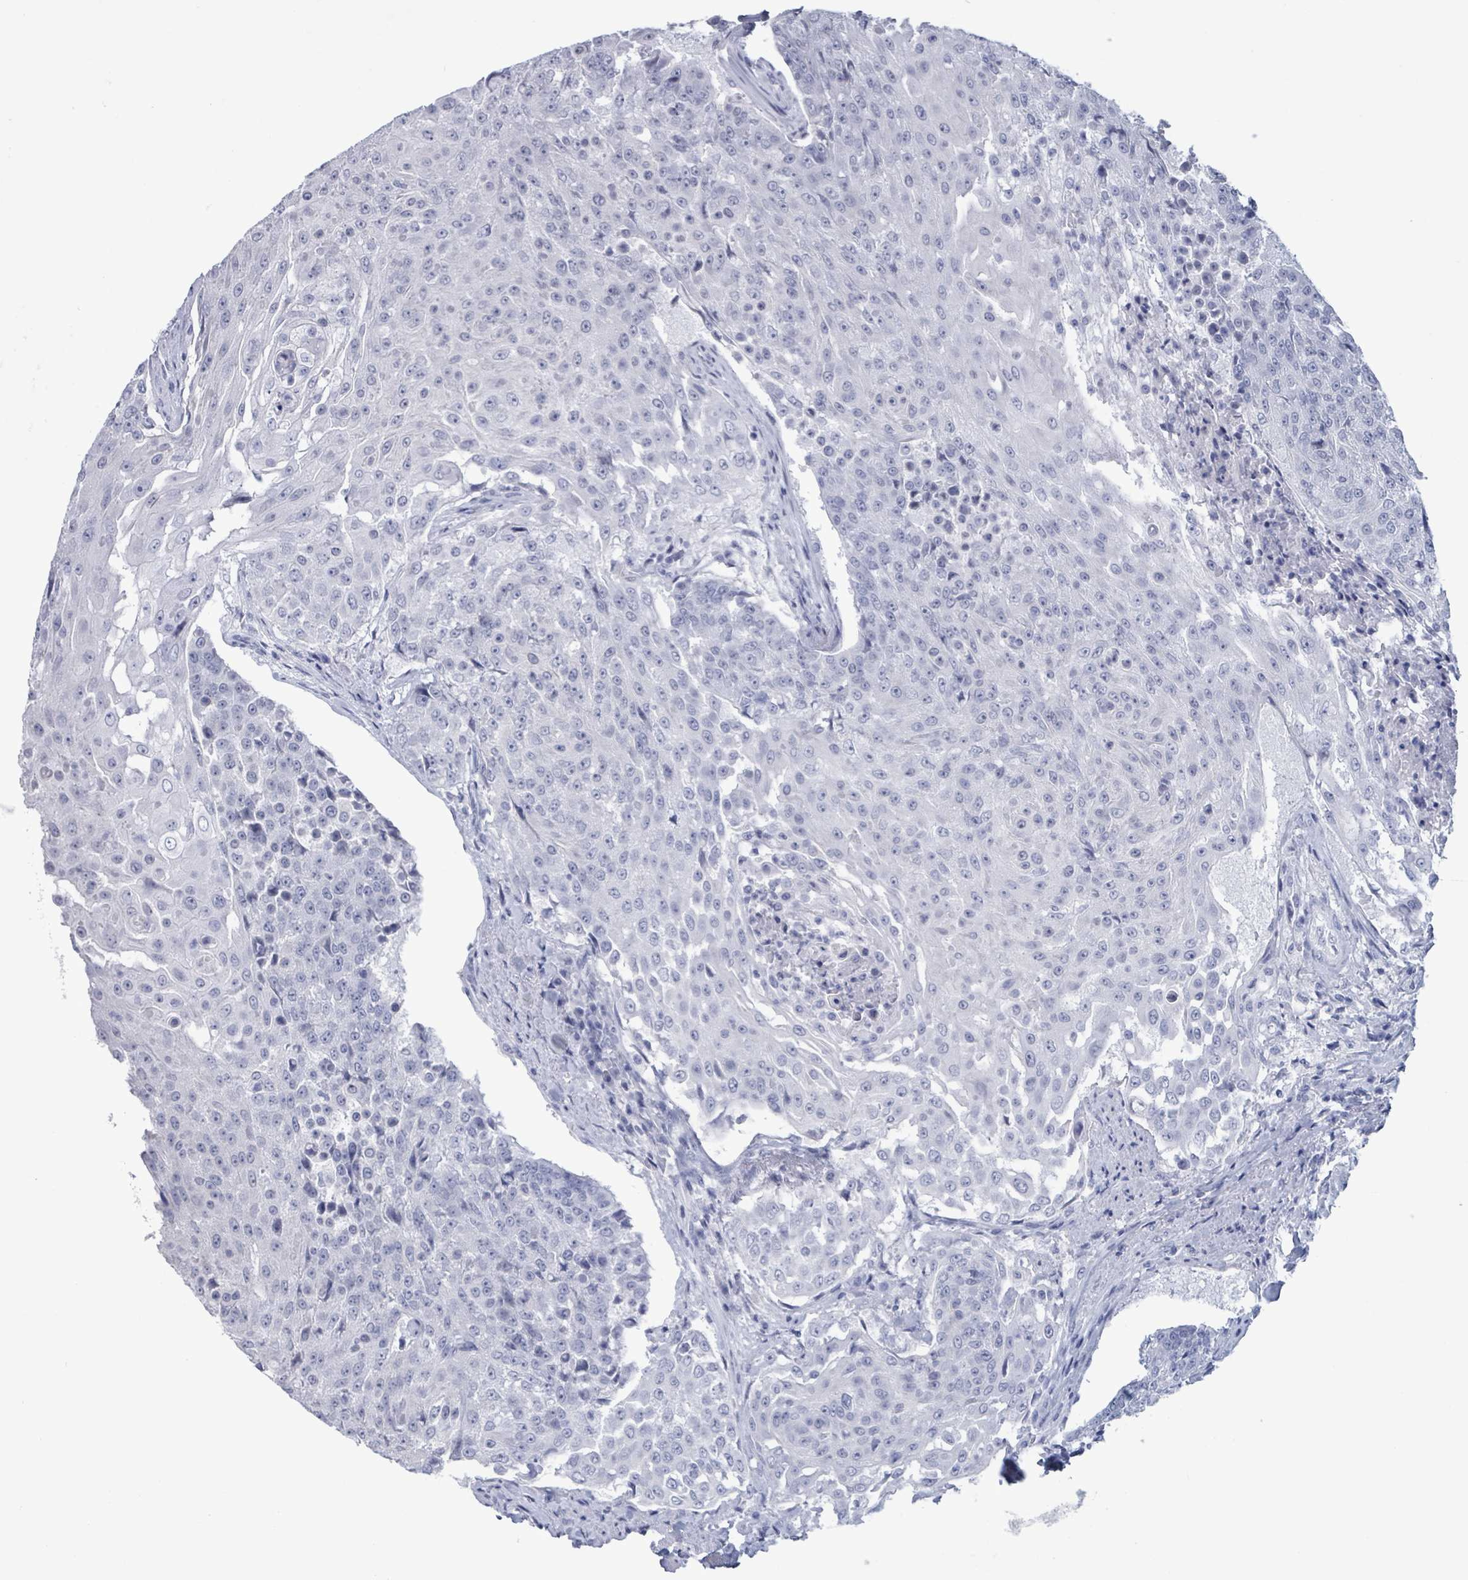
{"staining": {"intensity": "negative", "quantity": "none", "location": "none"}, "tissue": "urothelial cancer", "cell_type": "Tumor cells", "image_type": "cancer", "snomed": [{"axis": "morphology", "description": "Urothelial carcinoma, High grade"}, {"axis": "topography", "description": "Urinary bladder"}], "caption": "This is a photomicrograph of IHC staining of urothelial cancer, which shows no expression in tumor cells.", "gene": "NKX2-1", "patient": {"sex": "female", "age": 63}}